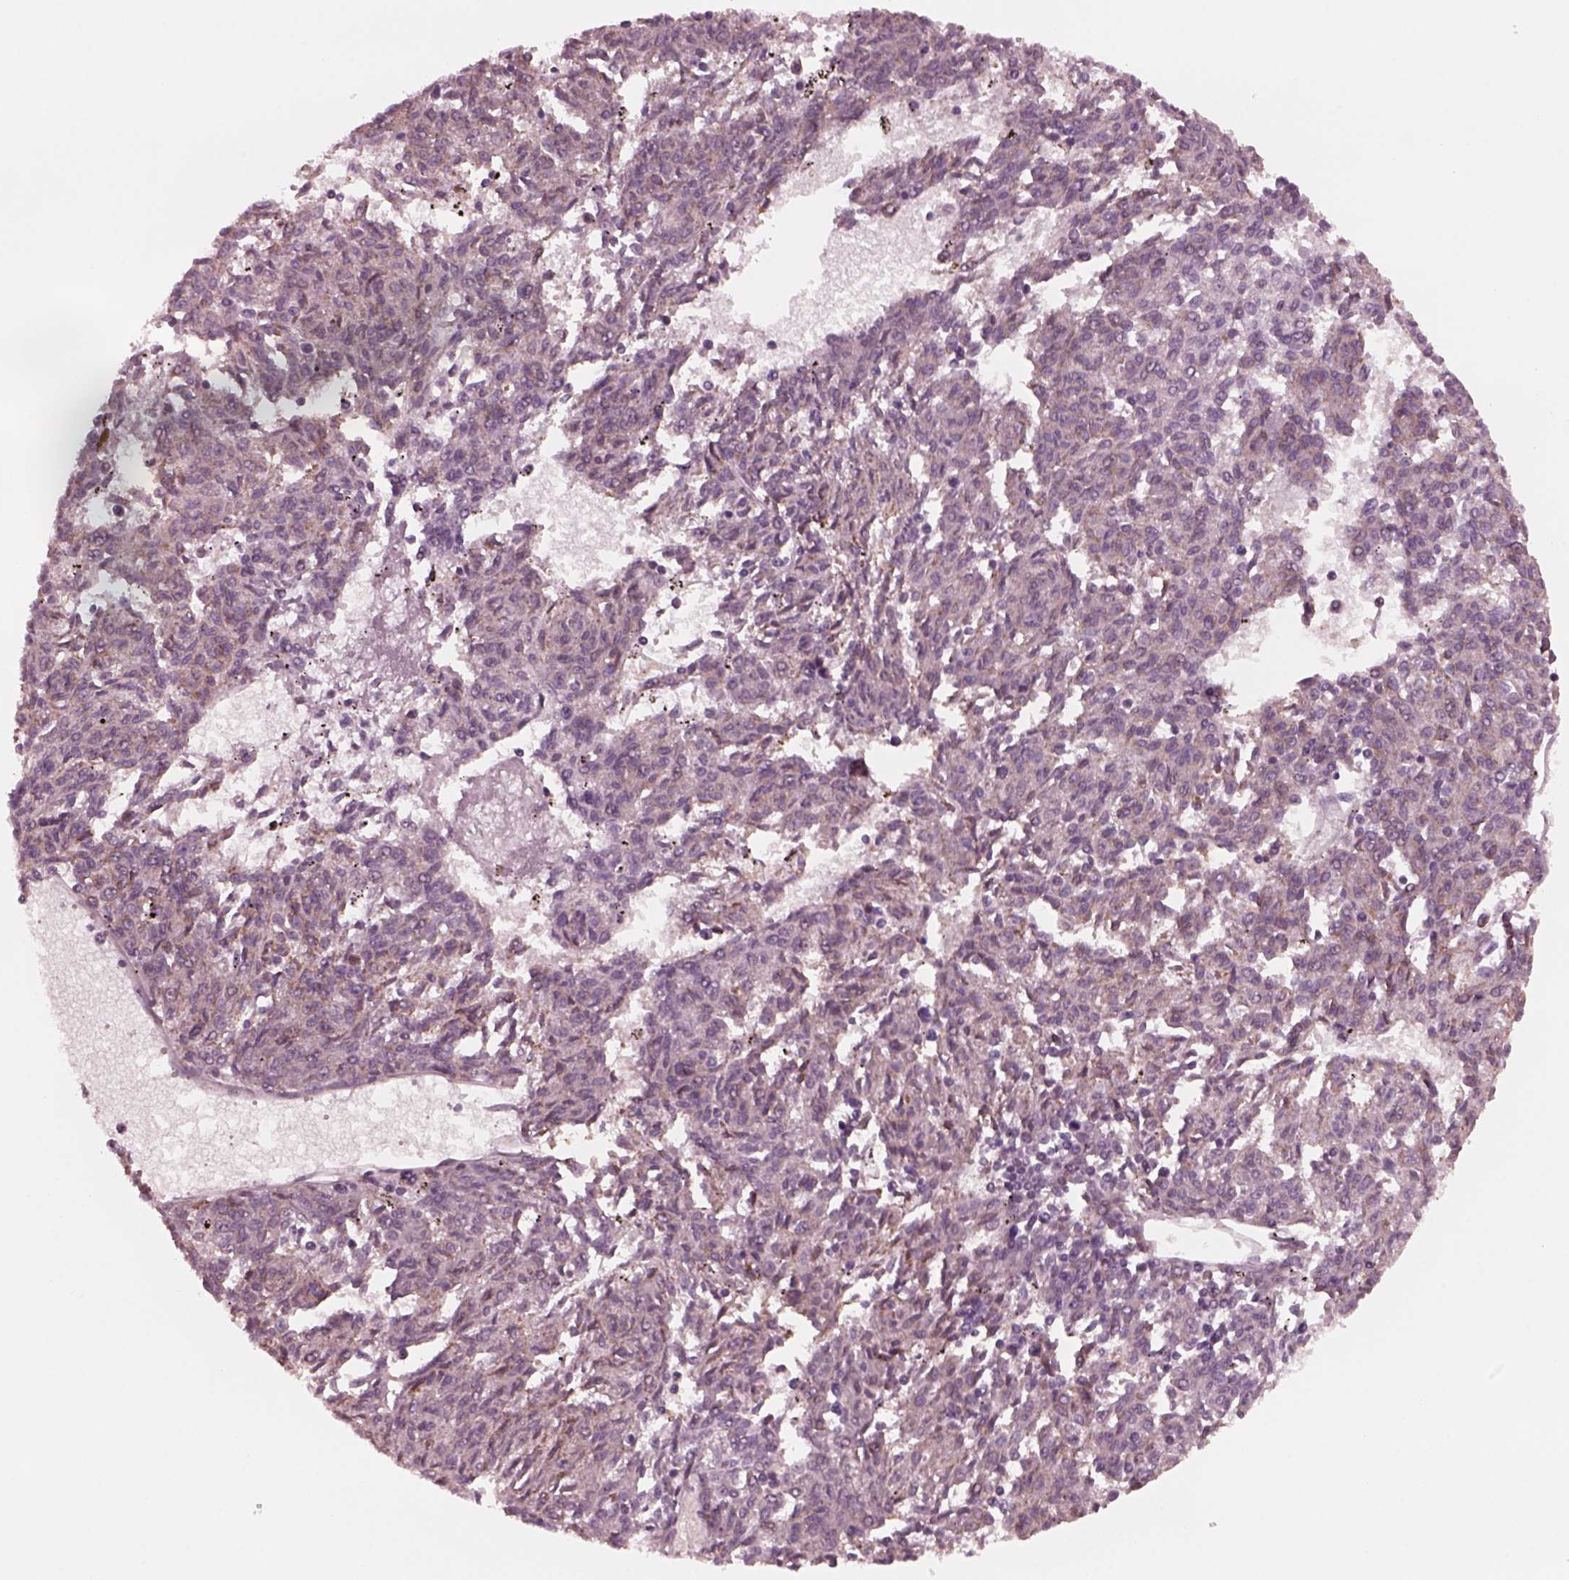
{"staining": {"intensity": "moderate", "quantity": "<25%", "location": "cytoplasmic/membranous"}, "tissue": "melanoma", "cell_type": "Tumor cells", "image_type": "cancer", "snomed": [{"axis": "morphology", "description": "Malignant melanoma, NOS"}, {"axis": "topography", "description": "Skin"}], "caption": "Immunohistochemistry of malignant melanoma shows low levels of moderate cytoplasmic/membranous staining in about <25% of tumor cells.", "gene": "CELSR3", "patient": {"sex": "female", "age": 72}}